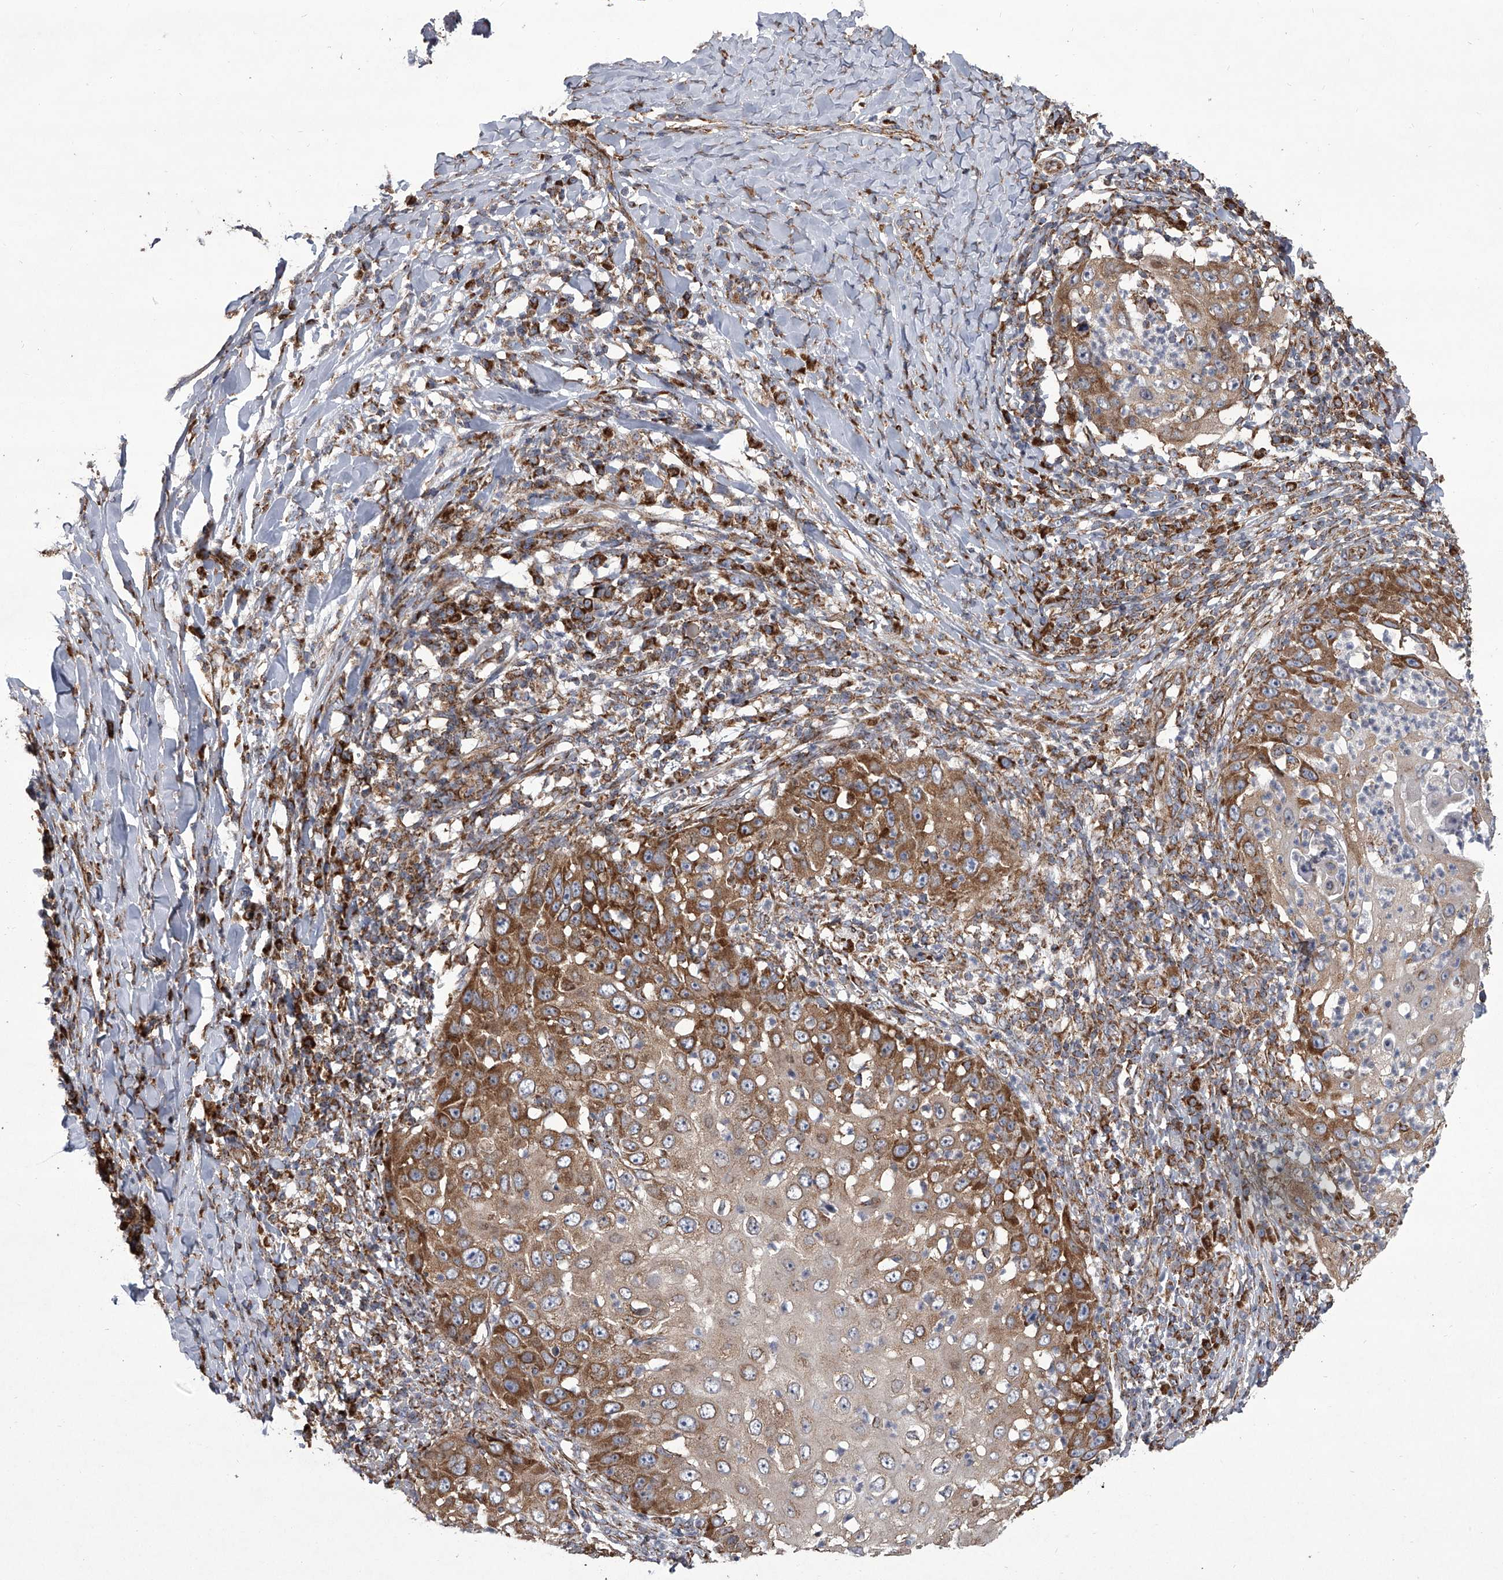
{"staining": {"intensity": "moderate", "quantity": ">75%", "location": "cytoplasmic/membranous"}, "tissue": "skin cancer", "cell_type": "Tumor cells", "image_type": "cancer", "snomed": [{"axis": "morphology", "description": "Squamous cell carcinoma, NOS"}, {"axis": "topography", "description": "Skin"}], "caption": "This micrograph shows immunohistochemistry staining of skin cancer (squamous cell carcinoma), with medium moderate cytoplasmic/membranous expression in about >75% of tumor cells.", "gene": "ZC3H15", "patient": {"sex": "female", "age": 44}}